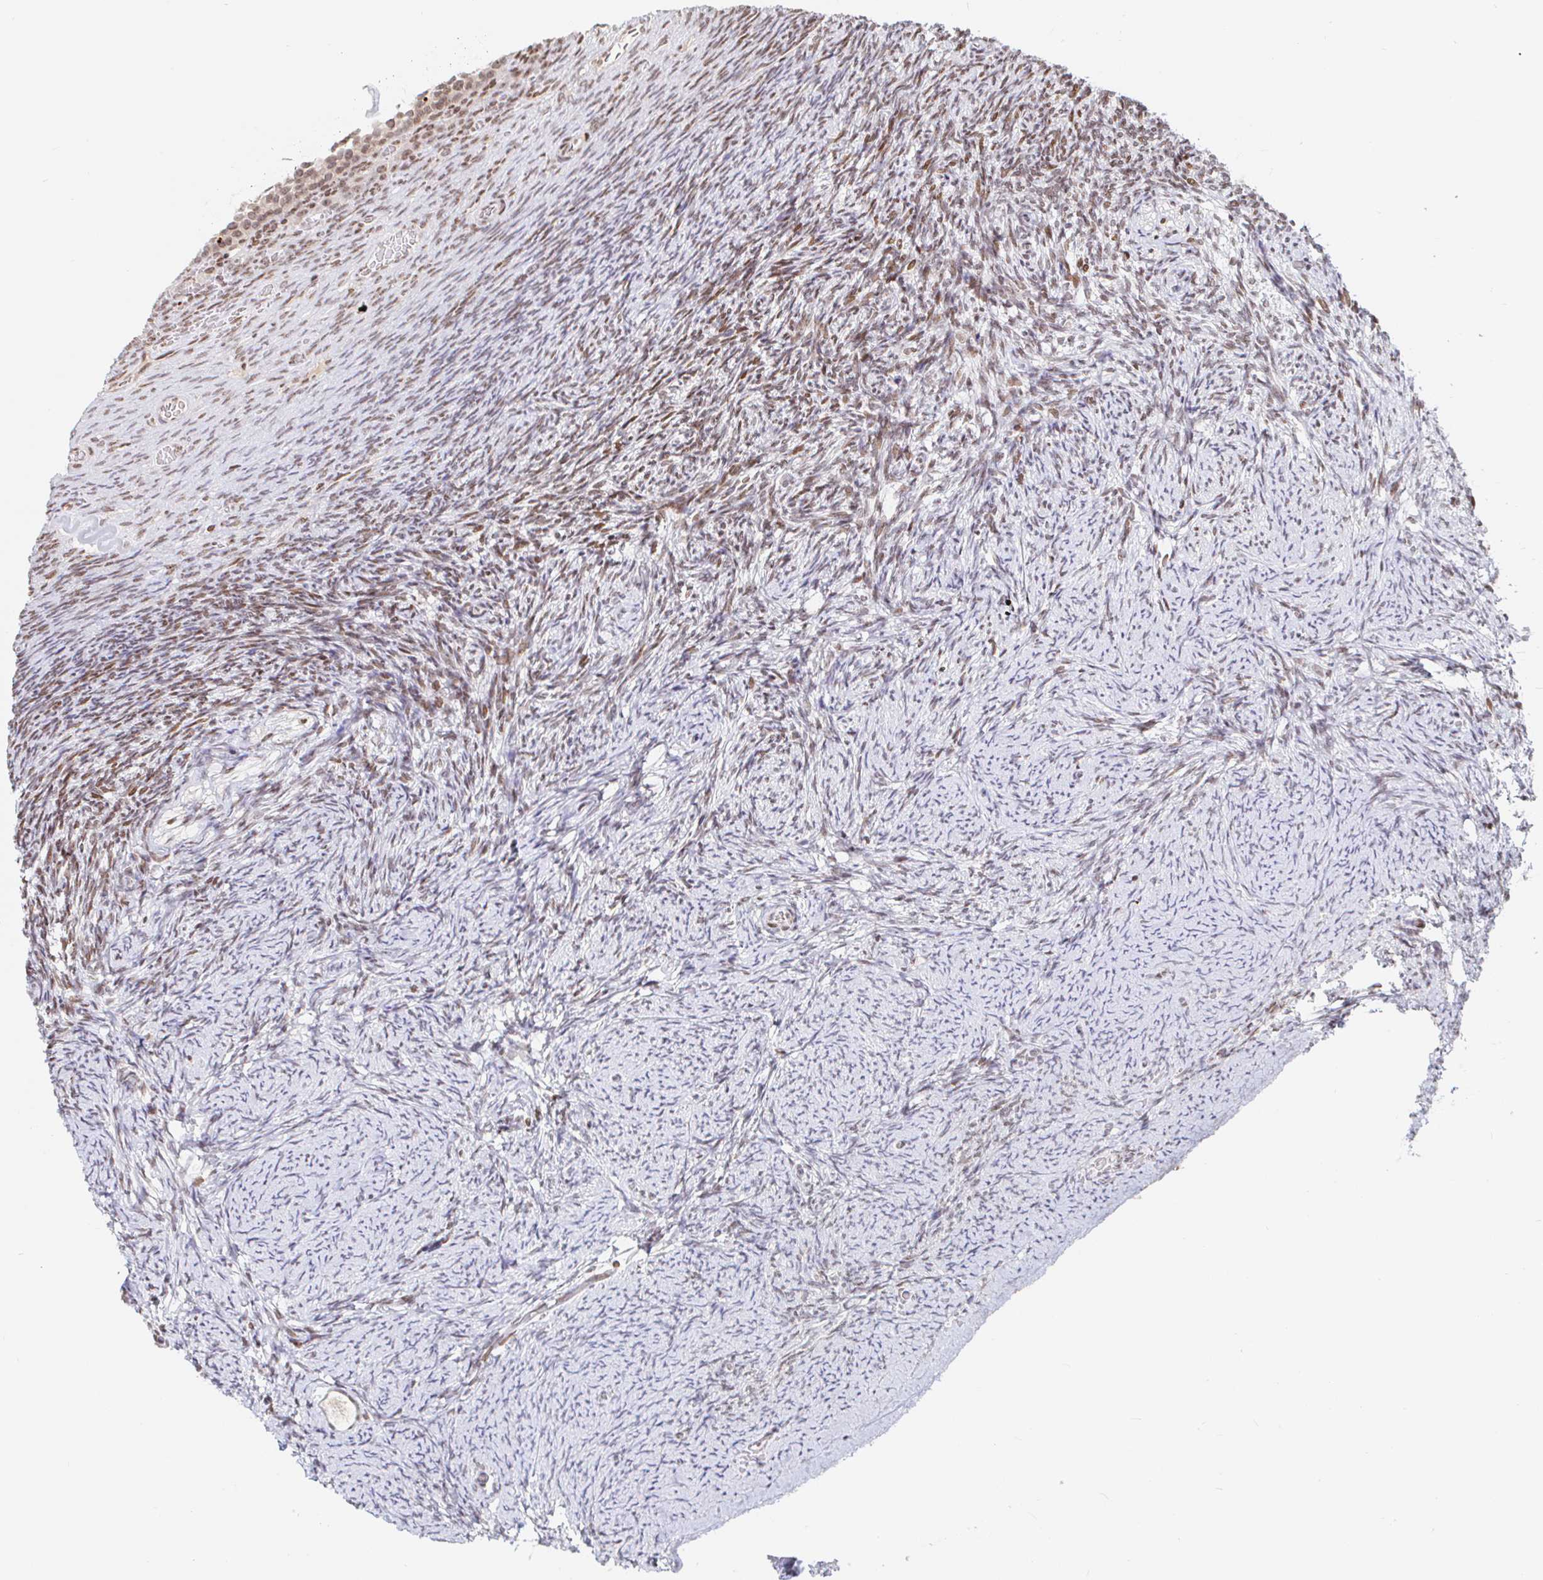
{"staining": {"intensity": "weak", "quantity": ">75%", "location": "nuclear"}, "tissue": "ovary", "cell_type": "Follicle cells", "image_type": "normal", "snomed": [{"axis": "morphology", "description": "Normal tissue, NOS"}, {"axis": "topography", "description": "Ovary"}], "caption": "IHC histopathology image of benign human ovary stained for a protein (brown), which shows low levels of weak nuclear positivity in about >75% of follicle cells.", "gene": "HOXC10", "patient": {"sex": "female", "age": 34}}